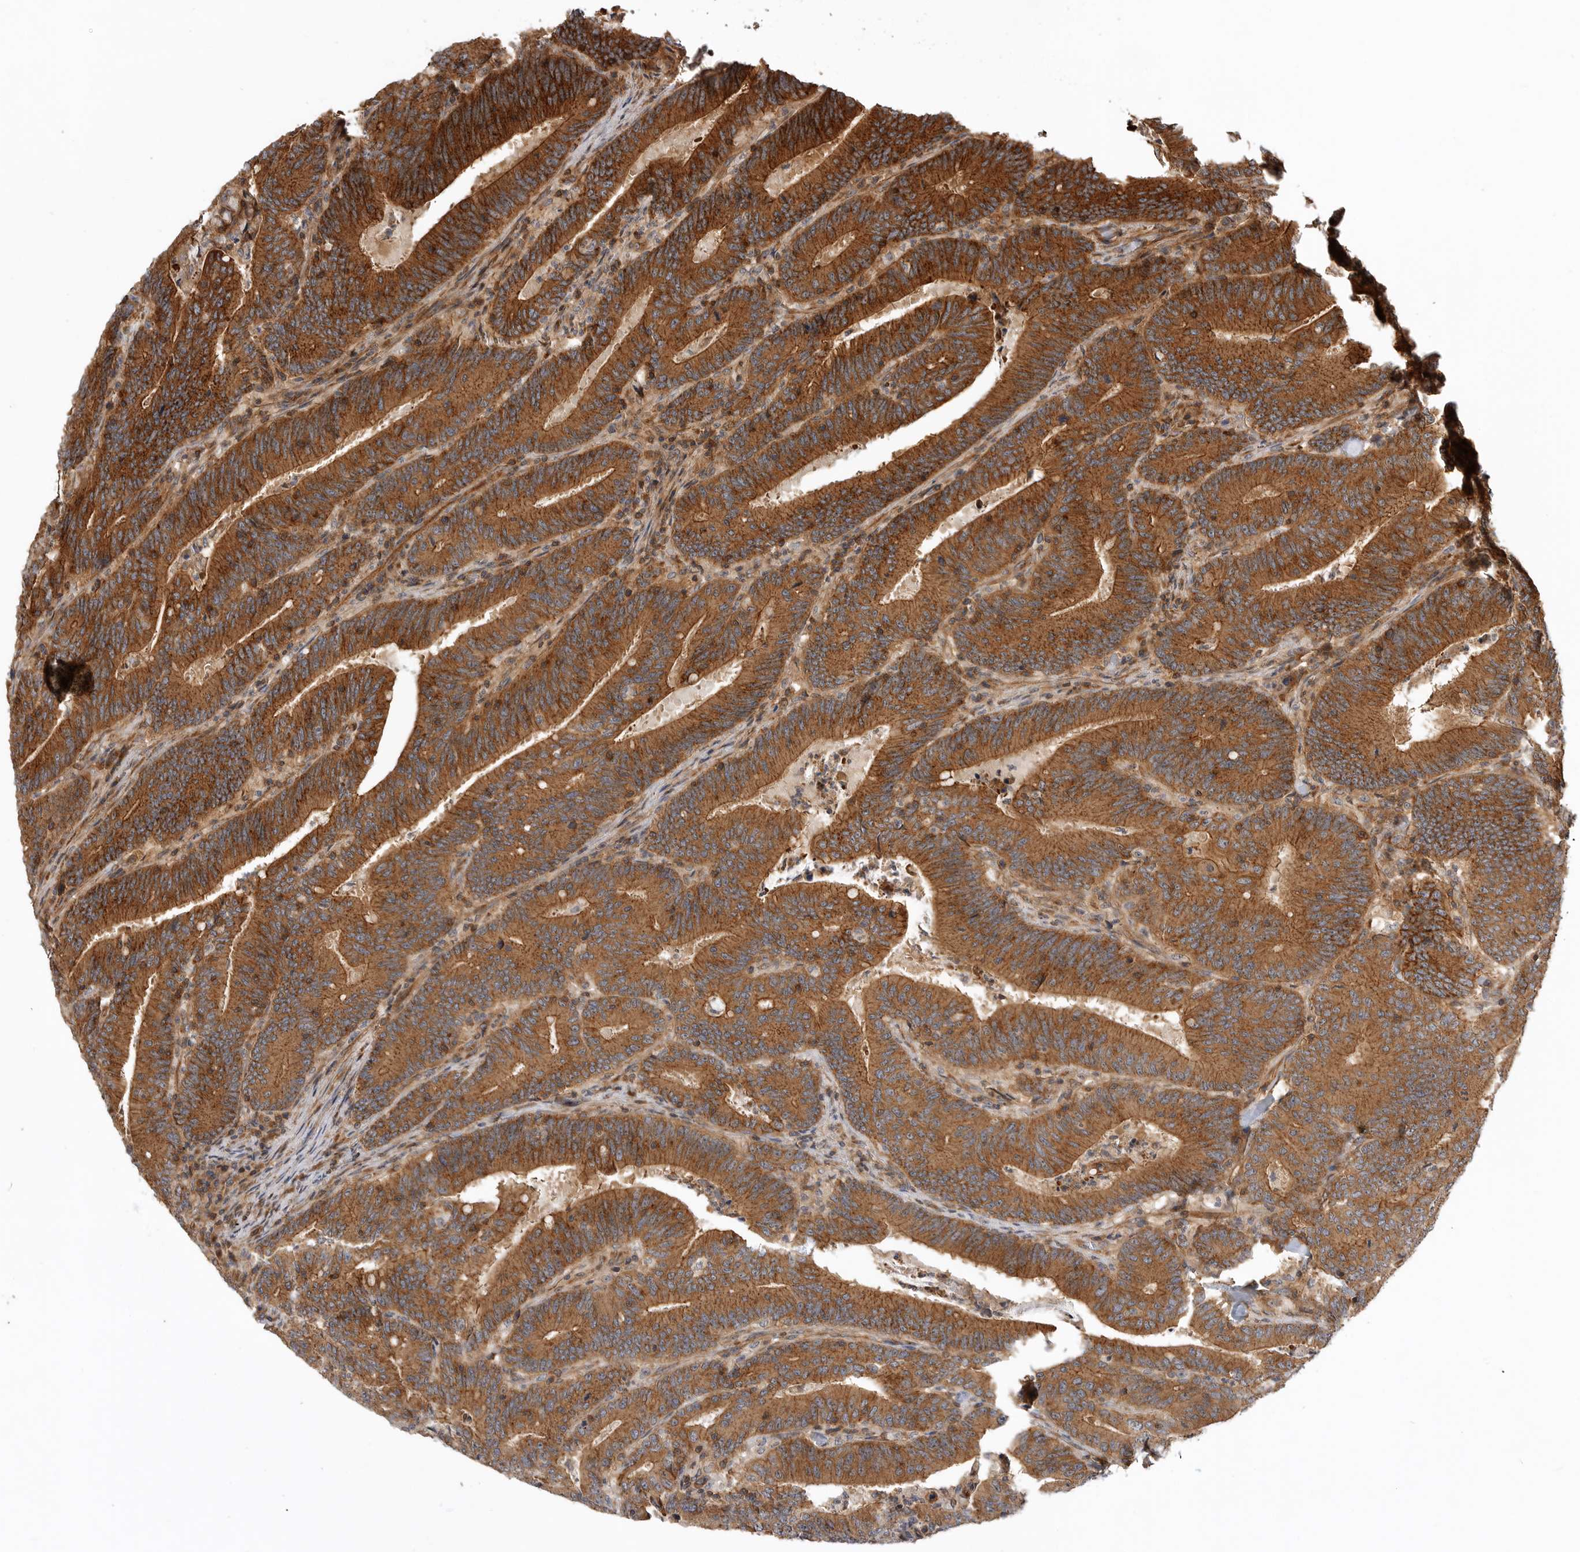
{"staining": {"intensity": "strong", "quantity": ">75%", "location": "cytoplasmic/membranous"}, "tissue": "colorectal cancer", "cell_type": "Tumor cells", "image_type": "cancer", "snomed": [{"axis": "morphology", "description": "Adenocarcinoma, NOS"}, {"axis": "topography", "description": "Colon"}], "caption": "Protein staining of colorectal cancer (adenocarcinoma) tissue reveals strong cytoplasmic/membranous staining in about >75% of tumor cells.", "gene": "GPATCH2", "patient": {"sex": "female", "age": 66}}